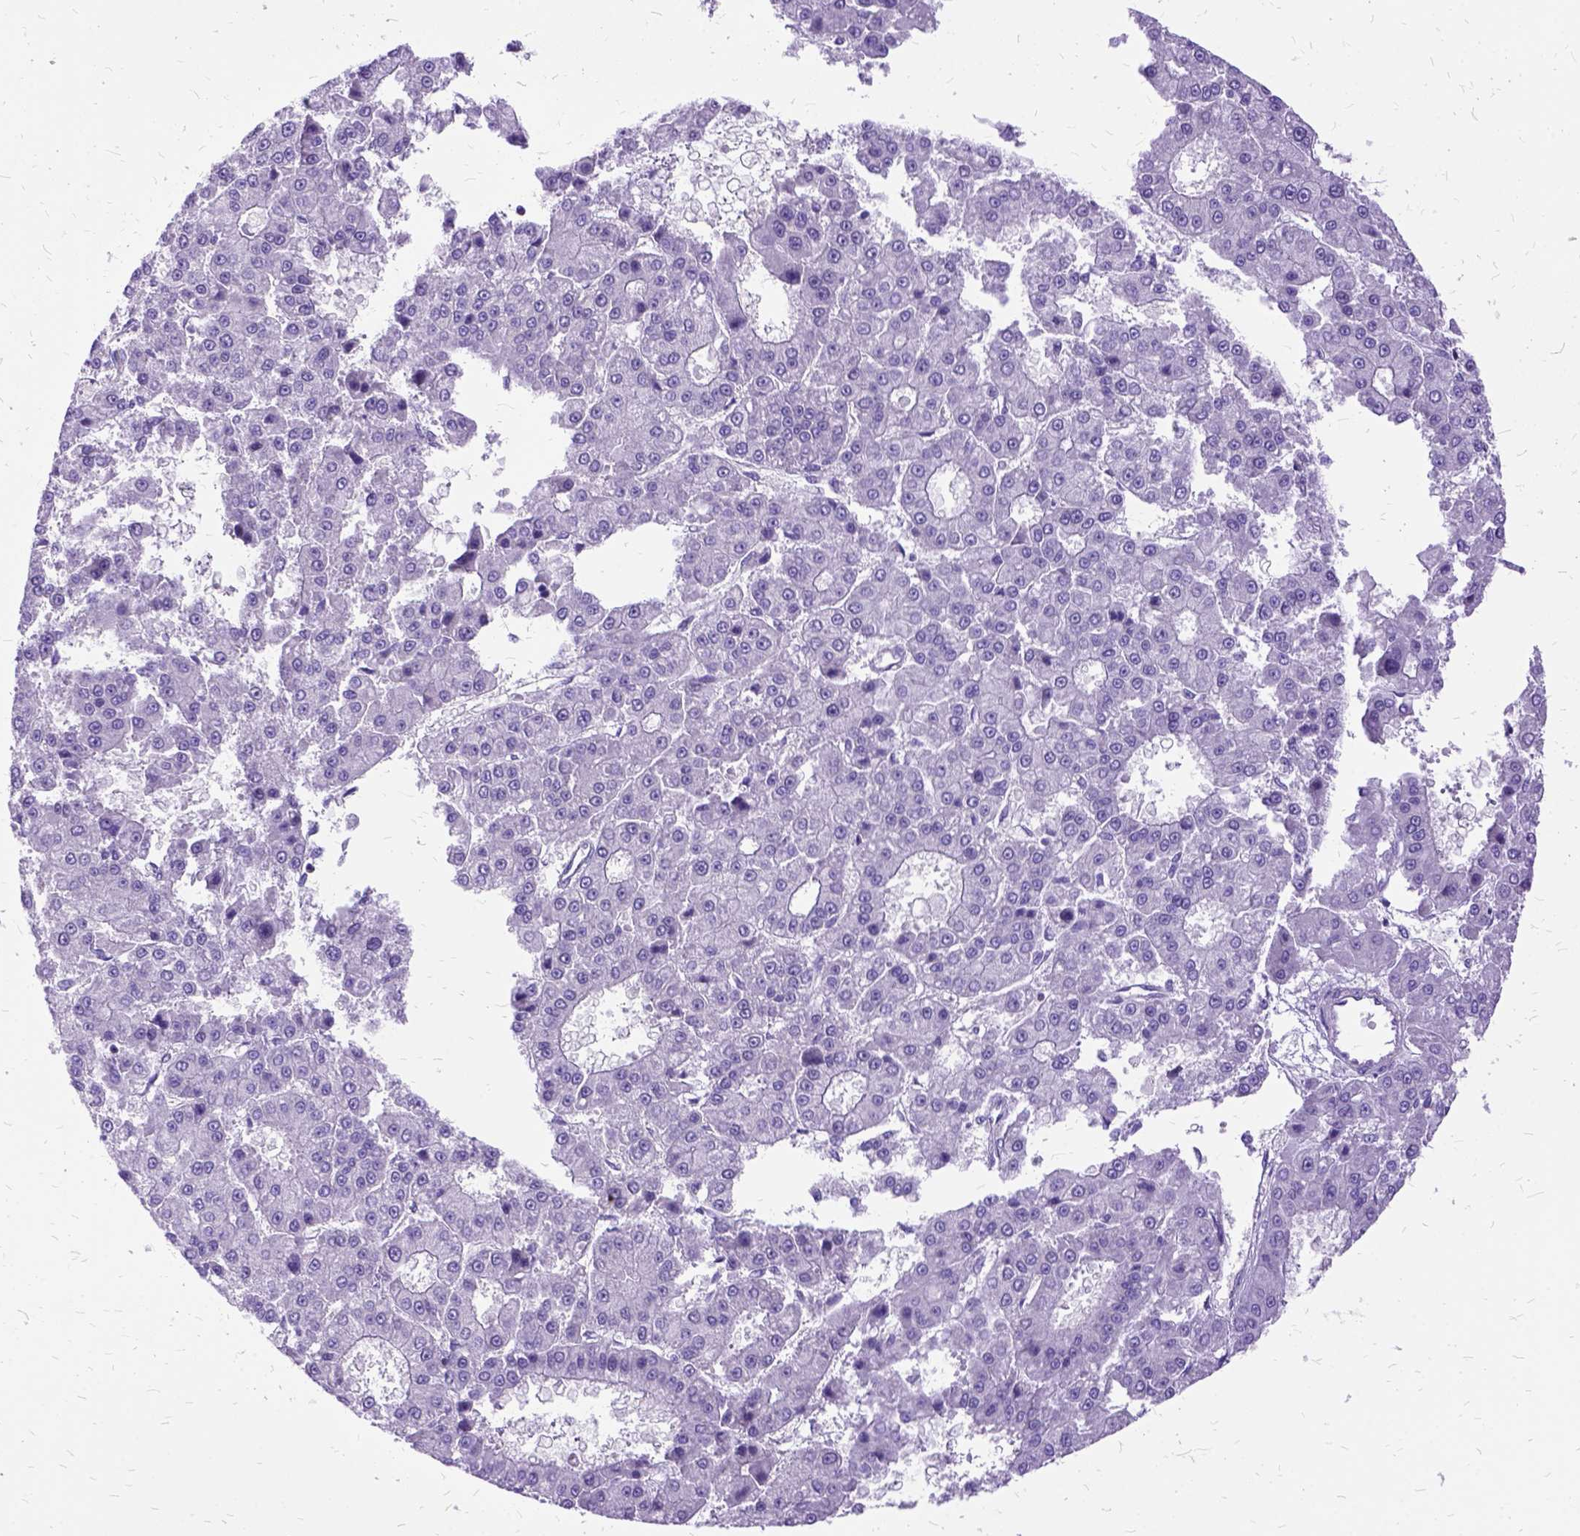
{"staining": {"intensity": "negative", "quantity": "none", "location": "none"}, "tissue": "liver cancer", "cell_type": "Tumor cells", "image_type": "cancer", "snomed": [{"axis": "morphology", "description": "Carcinoma, Hepatocellular, NOS"}, {"axis": "topography", "description": "Liver"}], "caption": "Immunohistochemical staining of liver cancer (hepatocellular carcinoma) demonstrates no significant staining in tumor cells. (Stains: DAB immunohistochemistry with hematoxylin counter stain, Microscopy: brightfield microscopy at high magnification).", "gene": "OXCT1", "patient": {"sex": "male", "age": 70}}